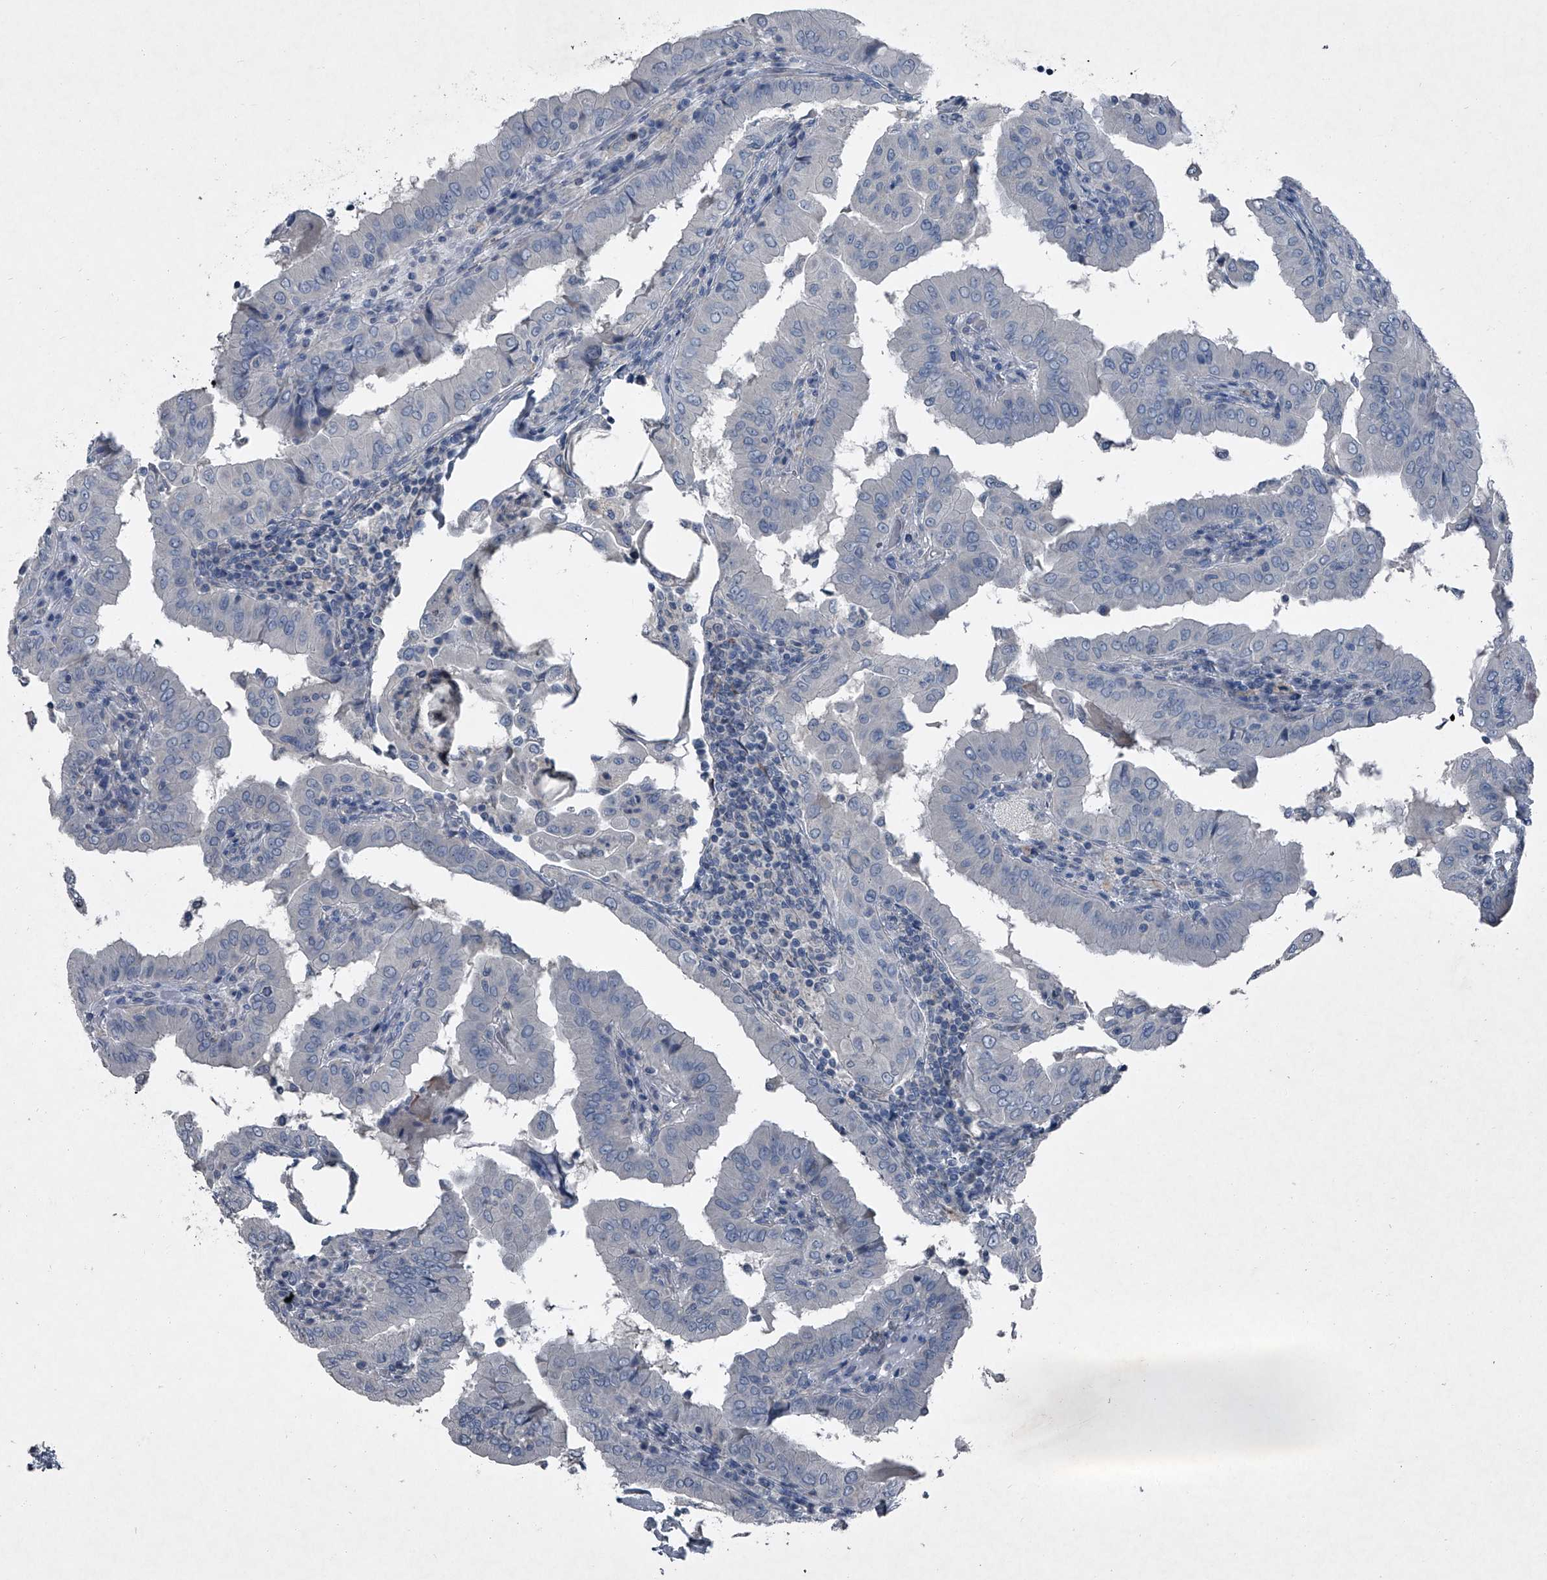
{"staining": {"intensity": "negative", "quantity": "none", "location": "none"}, "tissue": "thyroid cancer", "cell_type": "Tumor cells", "image_type": "cancer", "snomed": [{"axis": "morphology", "description": "Papillary adenocarcinoma, NOS"}, {"axis": "topography", "description": "Thyroid gland"}], "caption": "This is a histopathology image of immunohistochemistry staining of thyroid cancer (papillary adenocarcinoma), which shows no staining in tumor cells.", "gene": "HEPHL1", "patient": {"sex": "male", "age": 33}}